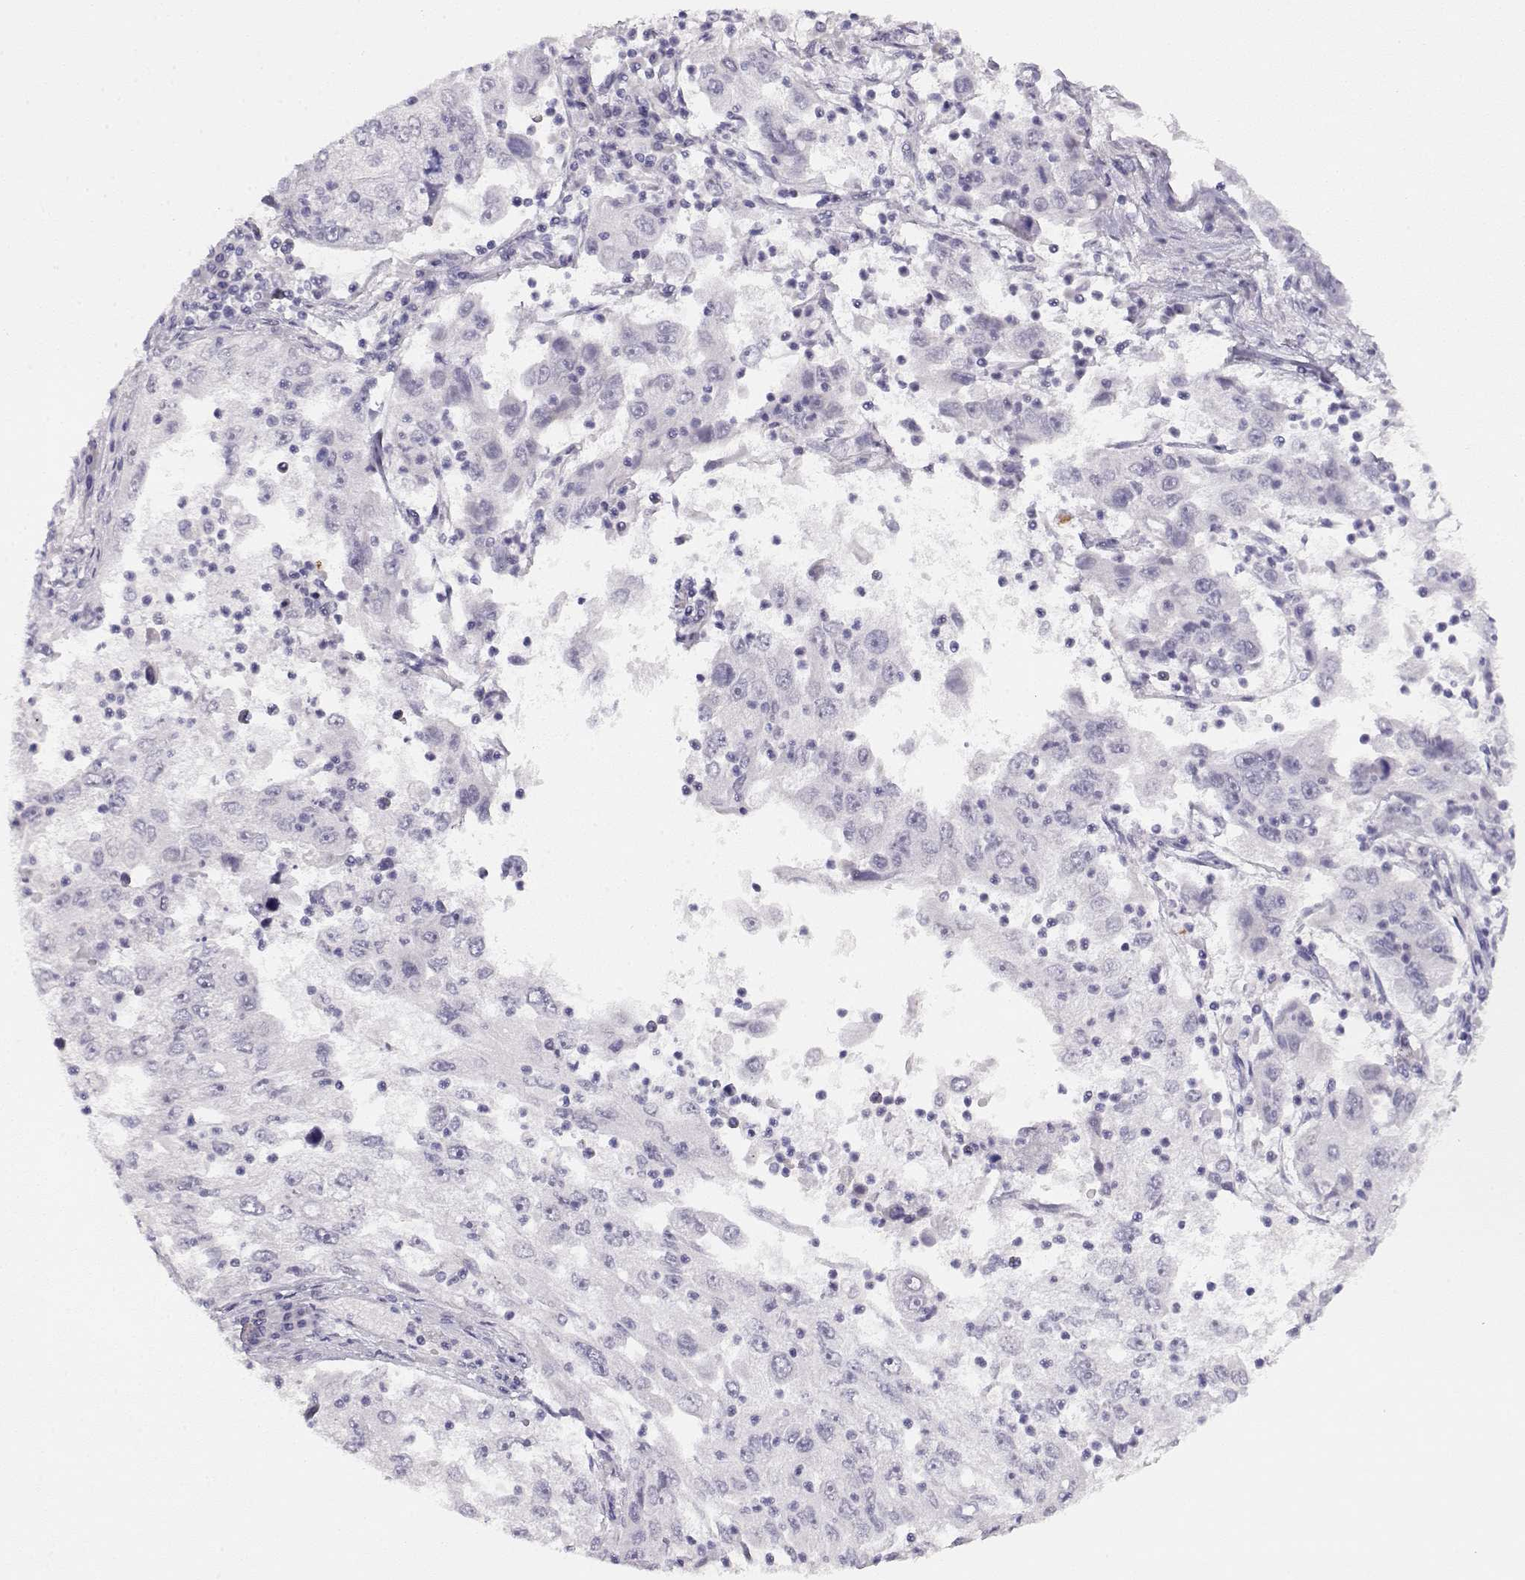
{"staining": {"intensity": "negative", "quantity": "none", "location": "none"}, "tissue": "cervical cancer", "cell_type": "Tumor cells", "image_type": "cancer", "snomed": [{"axis": "morphology", "description": "Squamous cell carcinoma, NOS"}, {"axis": "topography", "description": "Cervix"}], "caption": "Tumor cells show no significant staining in squamous cell carcinoma (cervical). The staining was performed using DAB to visualize the protein expression in brown, while the nuclei were stained in blue with hematoxylin (Magnification: 20x).", "gene": "IMPG1", "patient": {"sex": "female", "age": 36}}